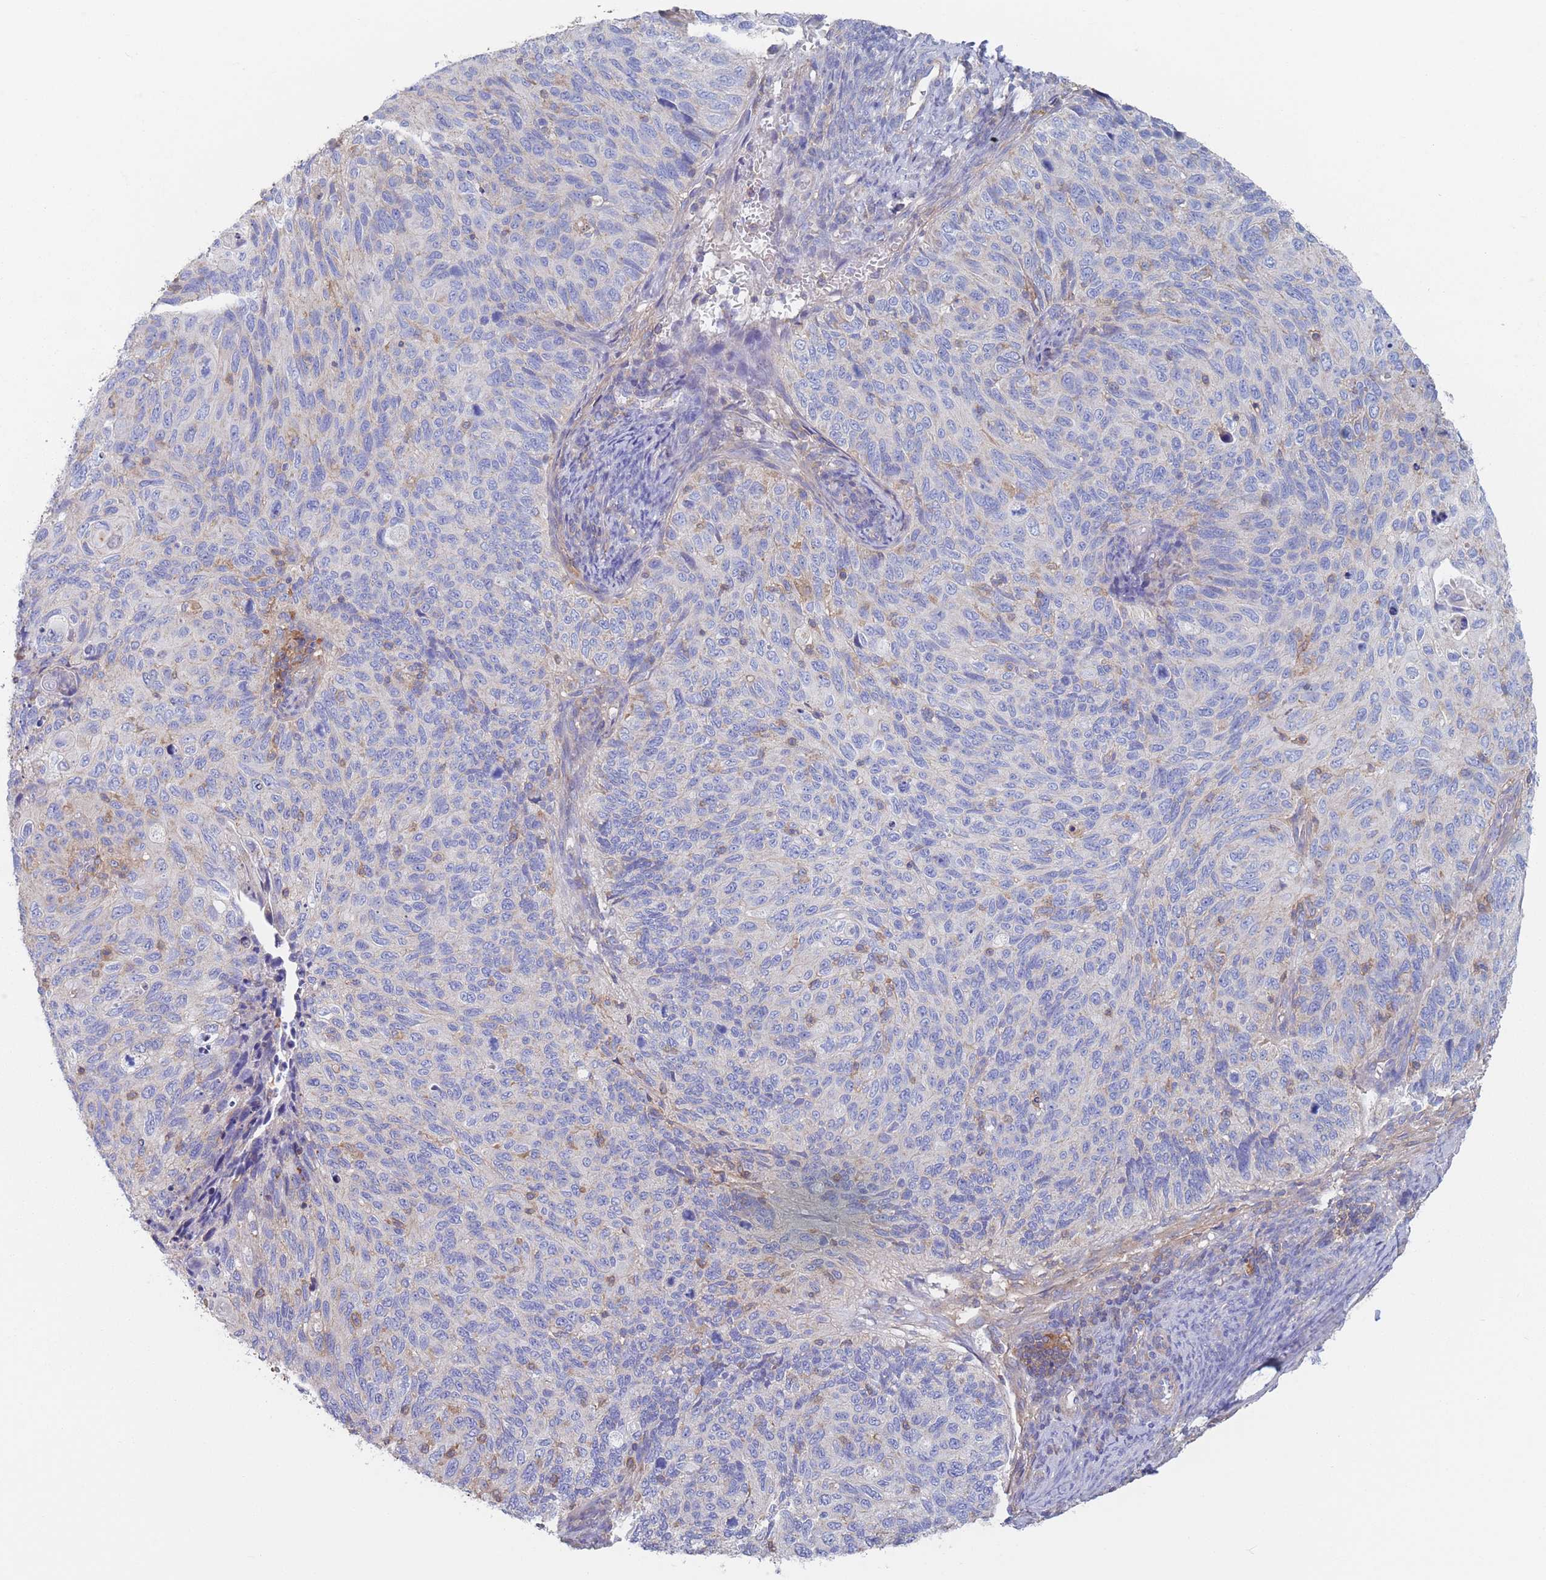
{"staining": {"intensity": "negative", "quantity": "none", "location": "none"}, "tissue": "cervical cancer", "cell_type": "Tumor cells", "image_type": "cancer", "snomed": [{"axis": "morphology", "description": "Squamous cell carcinoma, NOS"}, {"axis": "topography", "description": "Cervix"}], "caption": "IHC of human squamous cell carcinoma (cervical) reveals no expression in tumor cells.", "gene": "ADH1A", "patient": {"sex": "female", "age": 70}}